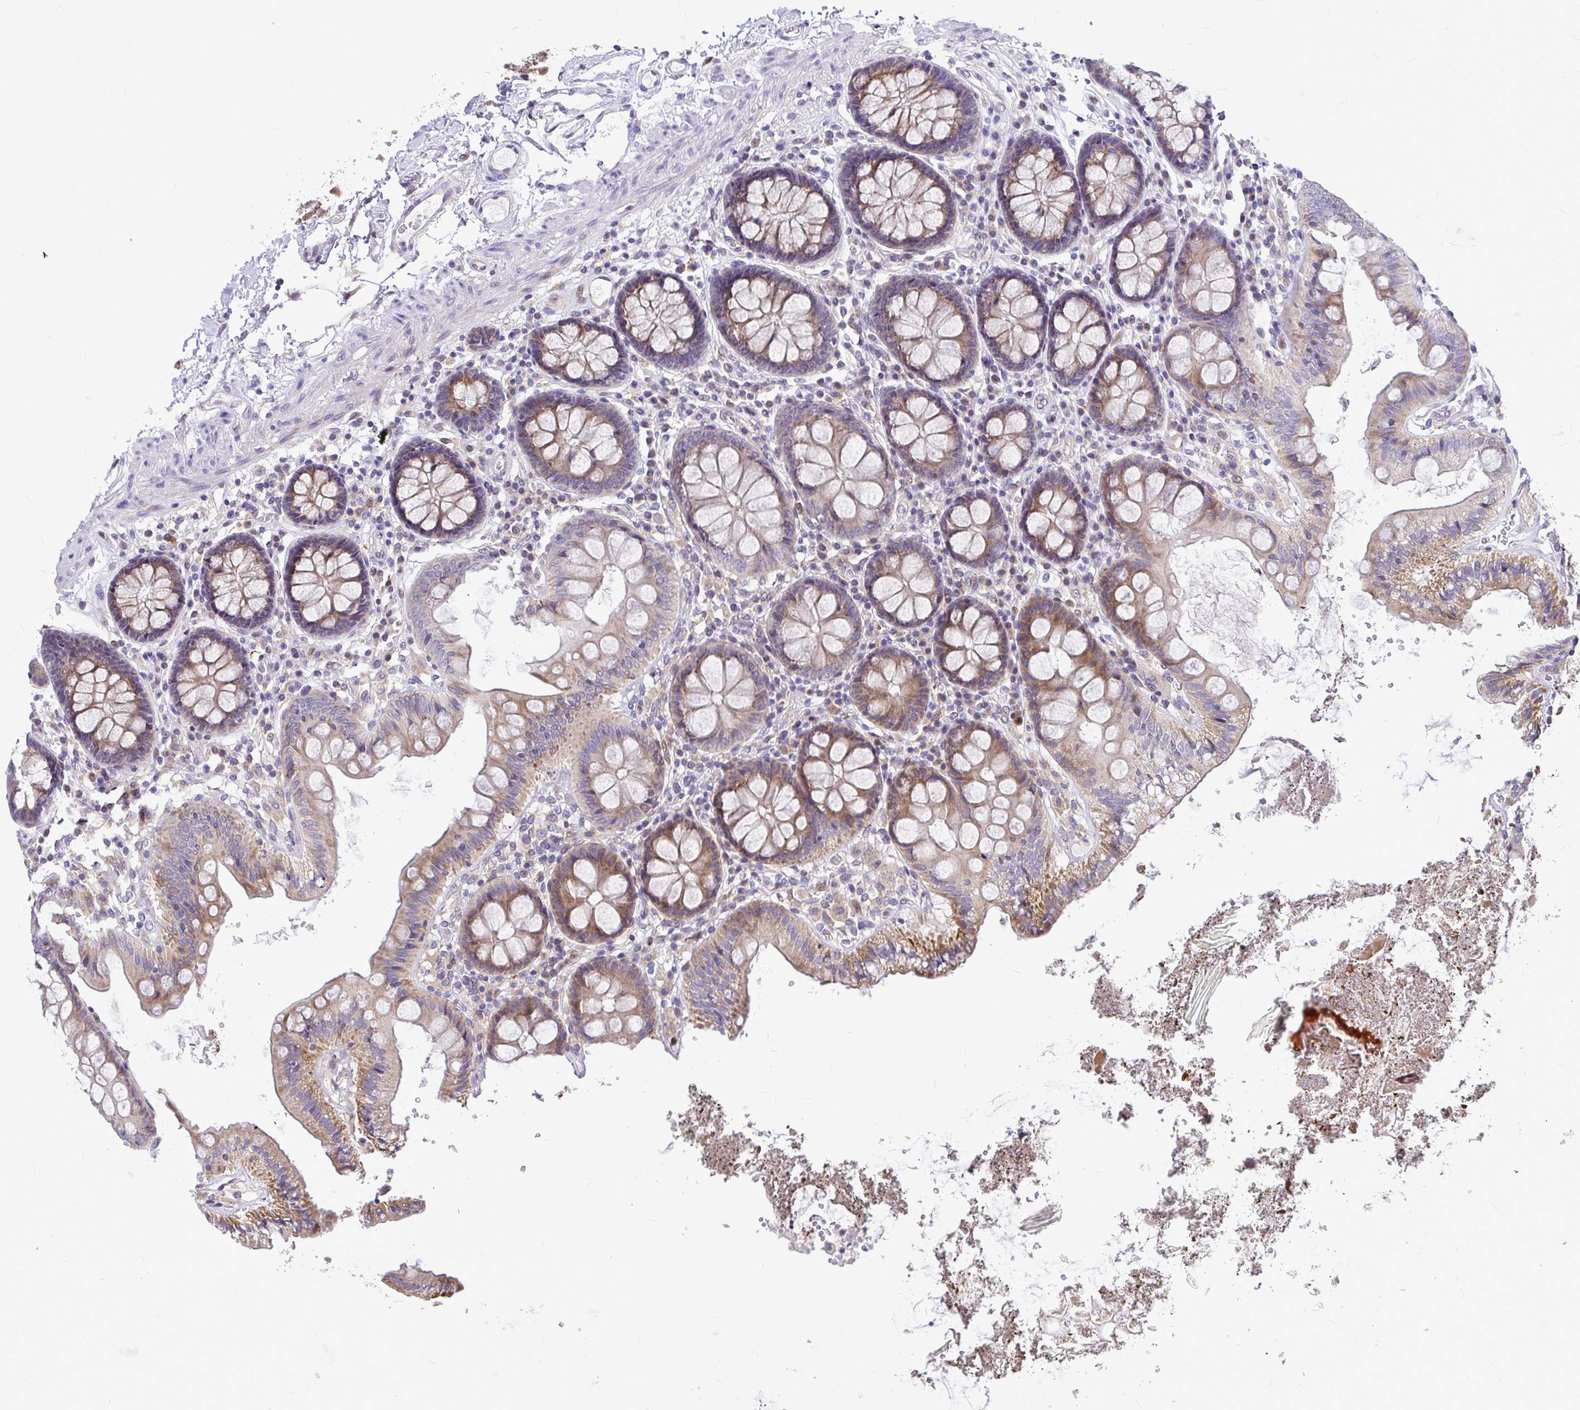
{"staining": {"intensity": "negative", "quantity": "none", "location": "none"}, "tissue": "colon", "cell_type": "Endothelial cells", "image_type": "normal", "snomed": [{"axis": "morphology", "description": "Normal tissue, NOS"}, {"axis": "topography", "description": "Colon"}], "caption": "Endothelial cells show no significant staining in normal colon.", "gene": "GABBR2", "patient": {"sex": "male", "age": 84}}